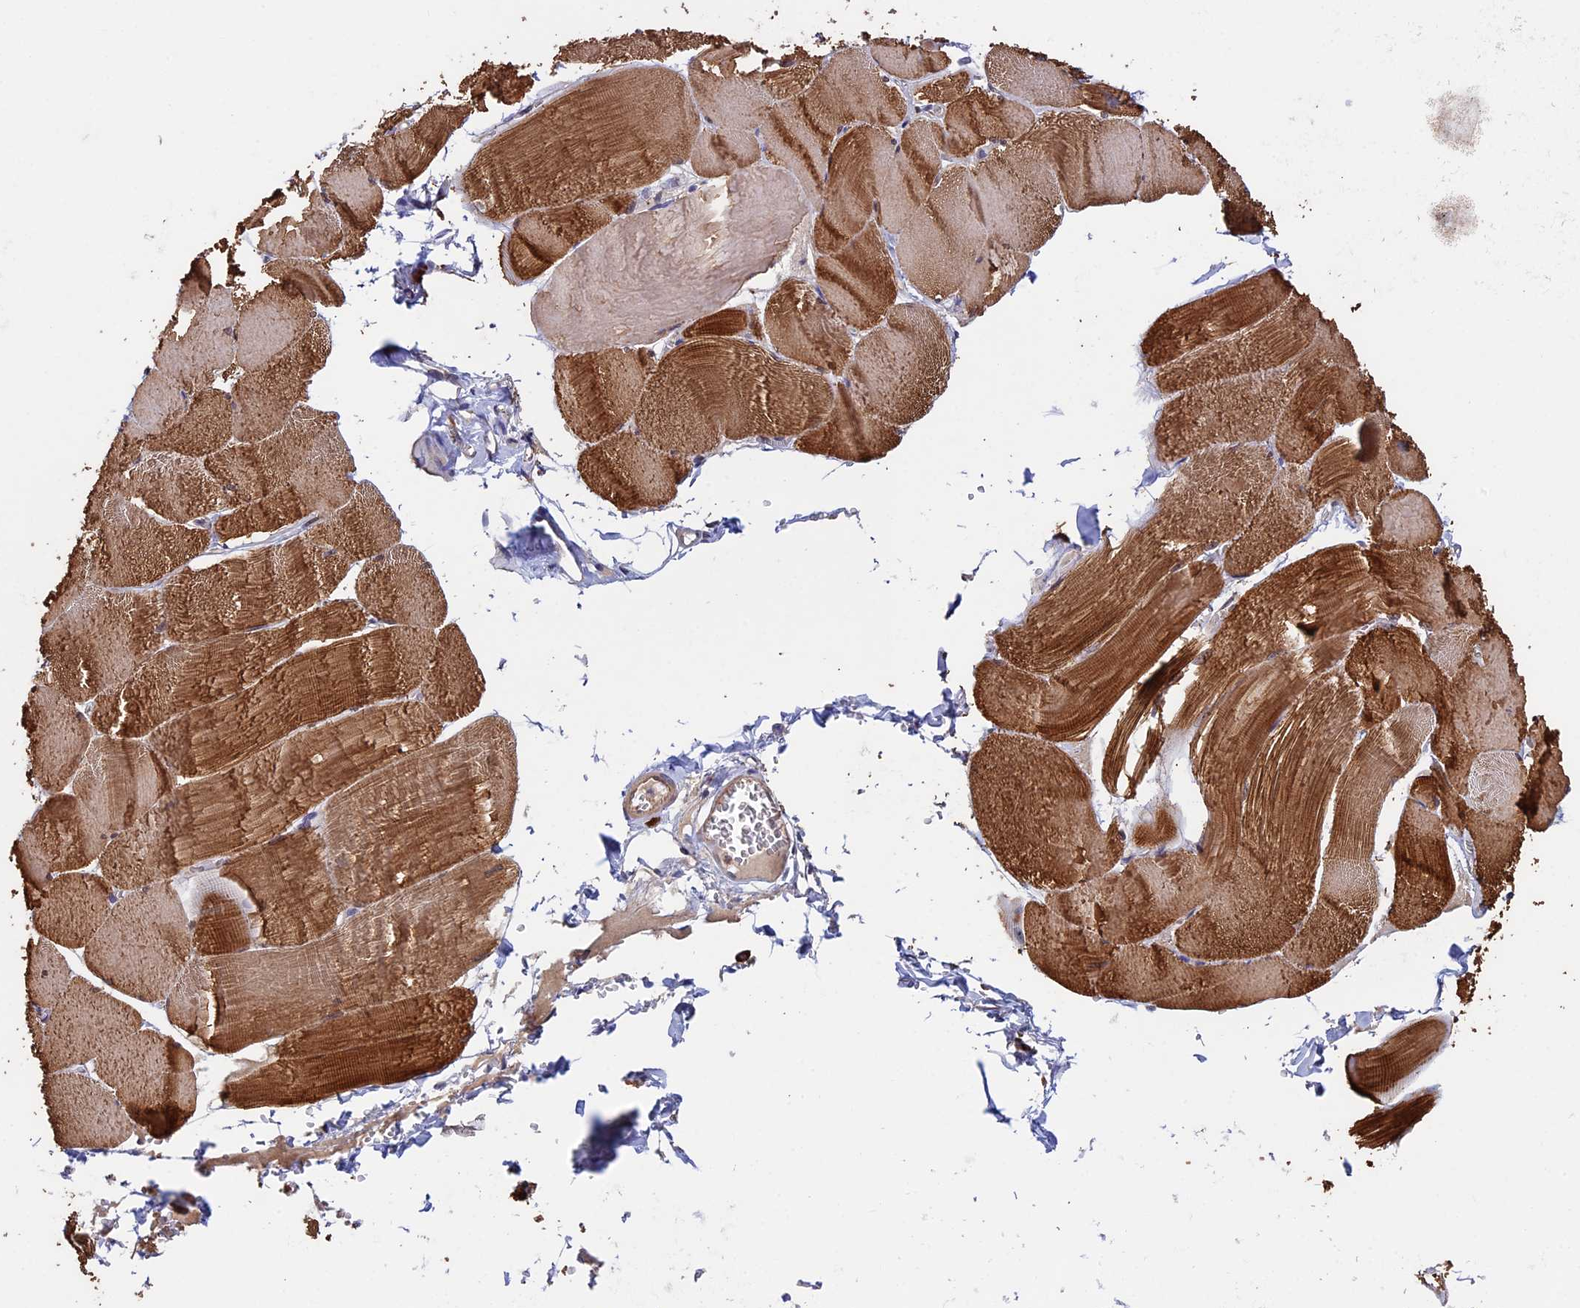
{"staining": {"intensity": "moderate", "quantity": ">75%", "location": "cytoplasmic/membranous"}, "tissue": "skeletal muscle", "cell_type": "Myocytes", "image_type": "normal", "snomed": [{"axis": "morphology", "description": "Normal tissue, NOS"}, {"axis": "morphology", "description": "Basal cell carcinoma"}, {"axis": "topography", "description": "Skeletal muscle"}], "caption": "IHC histopathology image of normal human skeletal muscle stained for a protein (brown), which displays medium levels of moderate cytoplasmic/membranous staining in about >75% of myocytes.", "gene": "SLC9A5", "patient": {"sex": "female", "age": 64}}